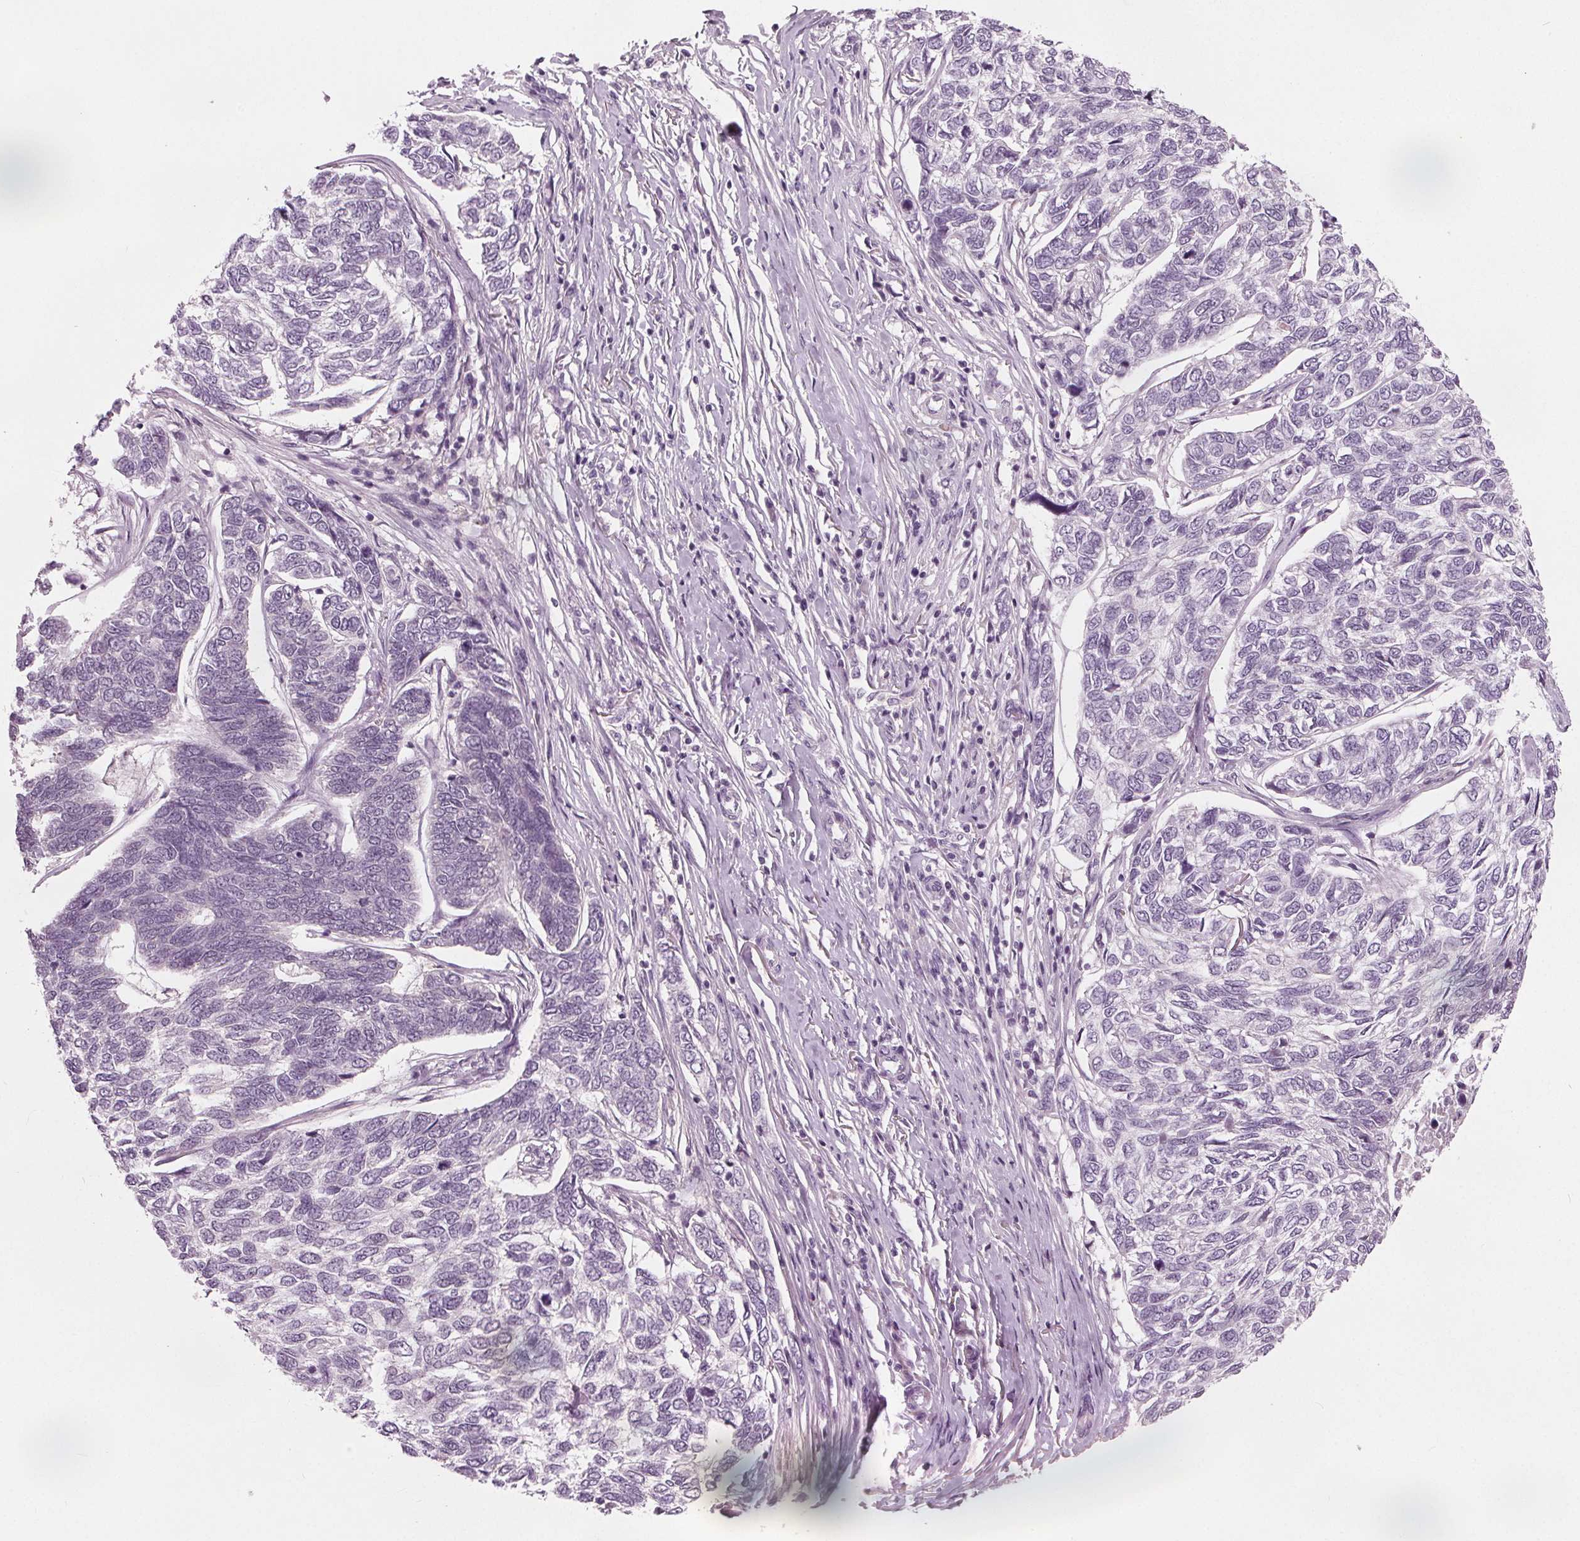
{"staining": {"intensity": "negative", "quantity": "none", "location": "none"}, "tissue": "skin cancer", "cell_type": "Tumor cells", "image_type": "cancer", "snomed": [{"axis": "morphology", "description": "Basal cell carcinoma"}, {"axis": "topography", "description": "Skin"}], "caption": "Image shows no protein expression in tumor cells of basal cell carcinoma (skin) tissue.", "gene": "TKFC", "patient": {"sex": "female", "age": 65}}